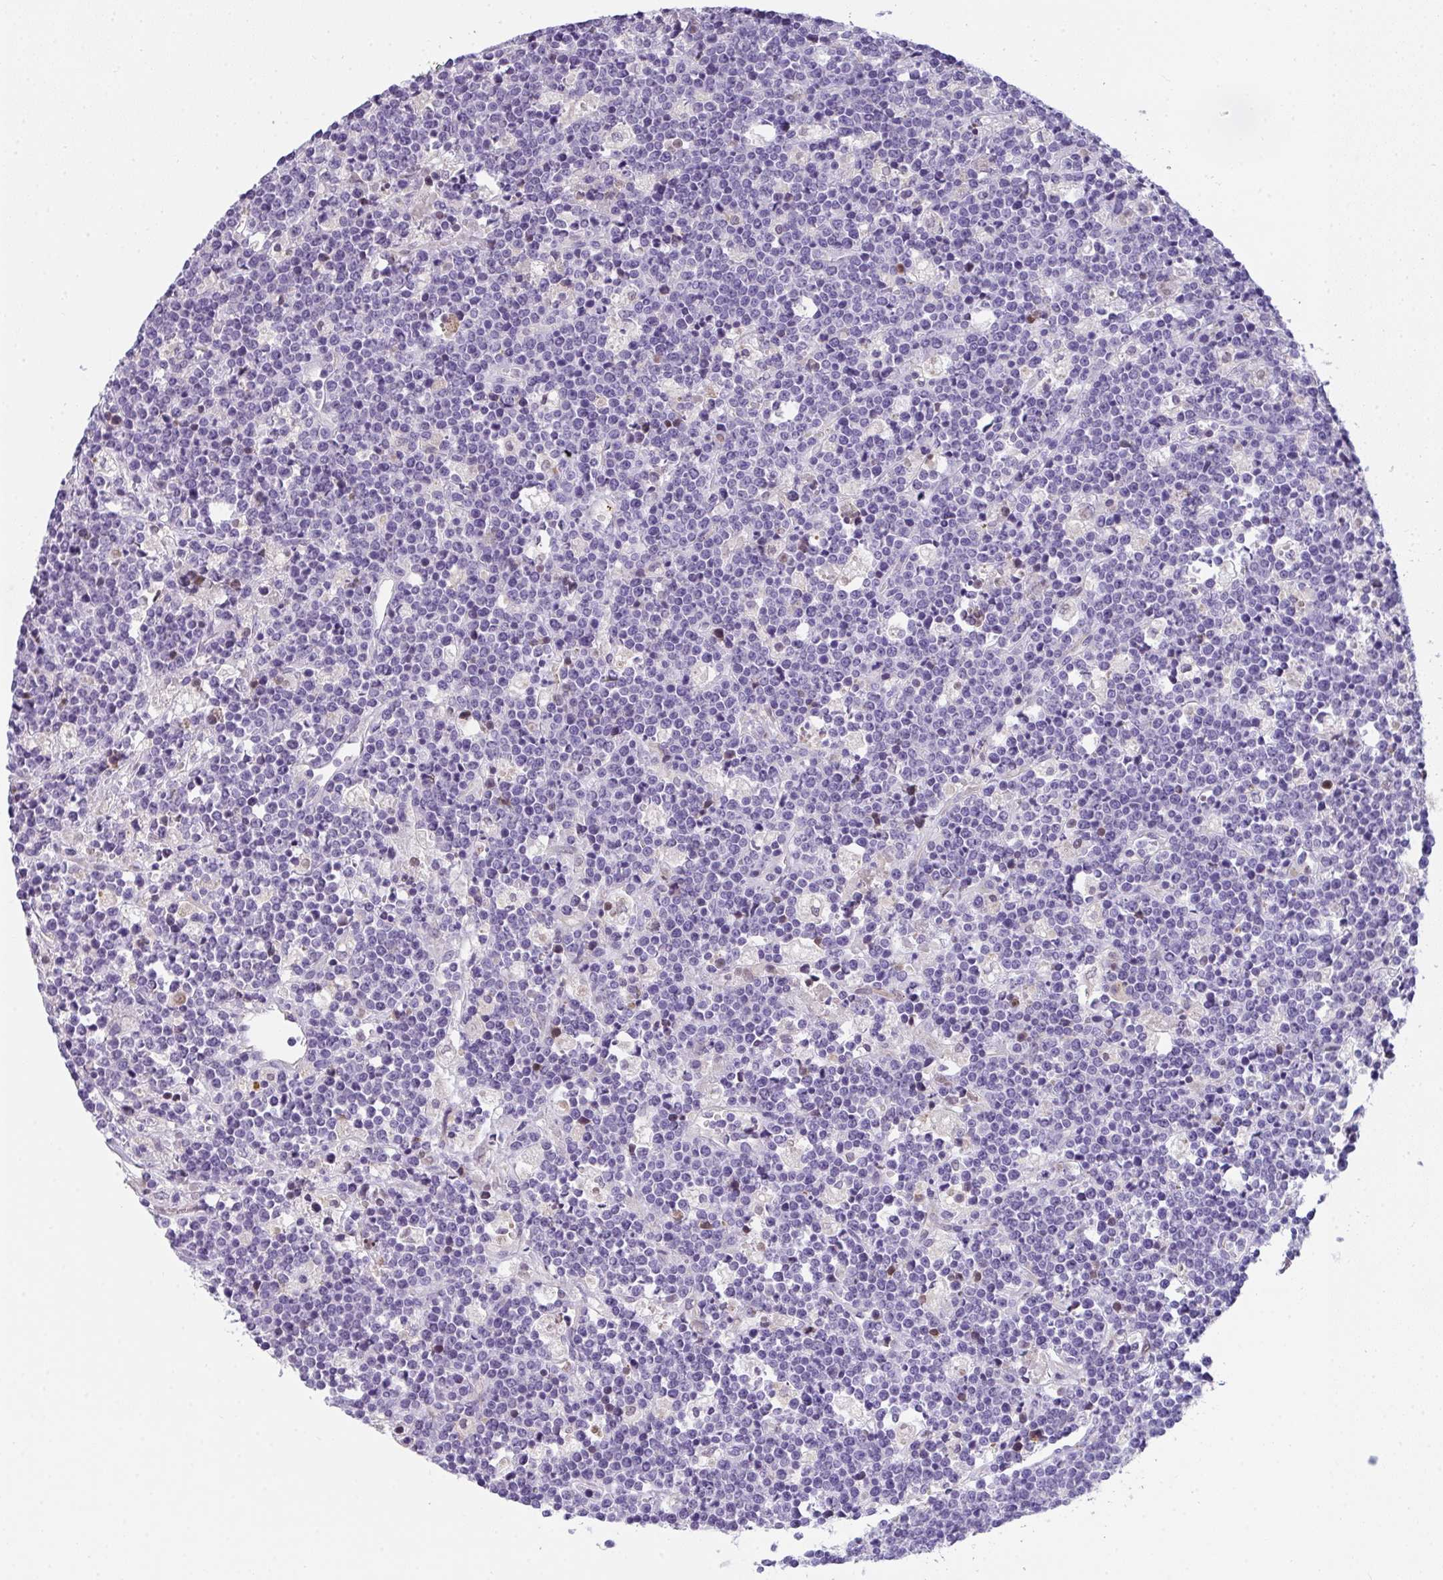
{"staining": {"intensity": "negative", "quantity": "none", "location": "none"}, "tissue": "lymphoma", "cell_type": "Tumor cells", "image_type": "cancer", "snomed": [{"axis": "morphology", "description": "Malignant lymphoma, non-Hodgkin's type, High grade"}, {"axis": "topography", "description": "Ovary"}], "caption": "This is a photomicrograph of immunohistochemistry staining of lymphoma, which shows no positivity in tumor cells.", "gene": "COX7B", "patient": {"sex": "female", "age": 56}}